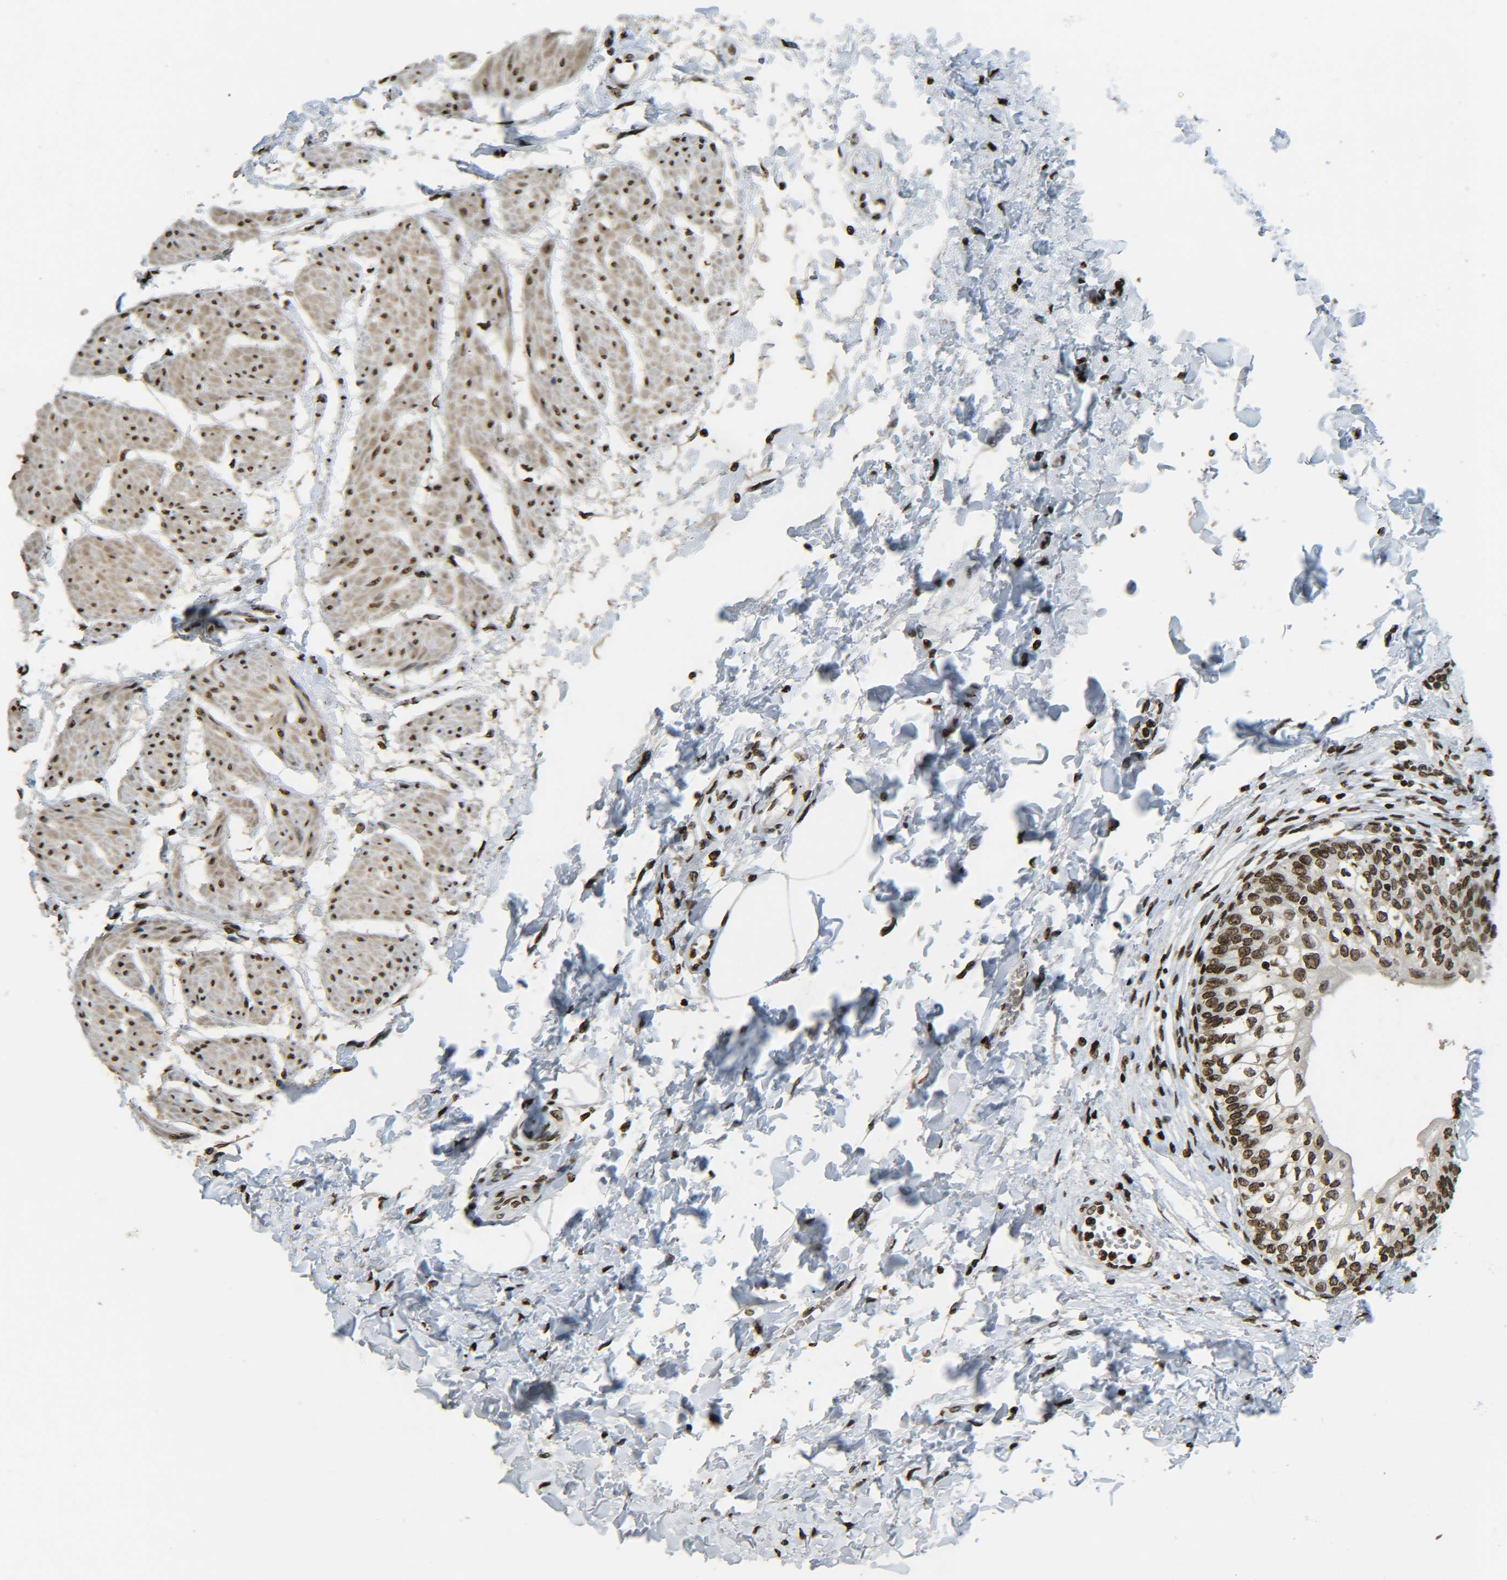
{"staining": {"intensity": "moderate", "quantity": ">75%", "location": "nuclear"}, "tissue": "urinary bladder", "cell_type": "Urothelial cells", "image_type": "normal", "snomed": [{"axis": "morphology", "description": "Normal tissue, NOS"}, {"axis": "topography", "description": "Urinary bladder"}], "caption": "Urothelial cells reveal medium levels of moderate nuclear expression in approximately >75% of cells in normal human urinary bladder.", "gene": "H4C16", "patient": {"sex": "male", "age": 55}}